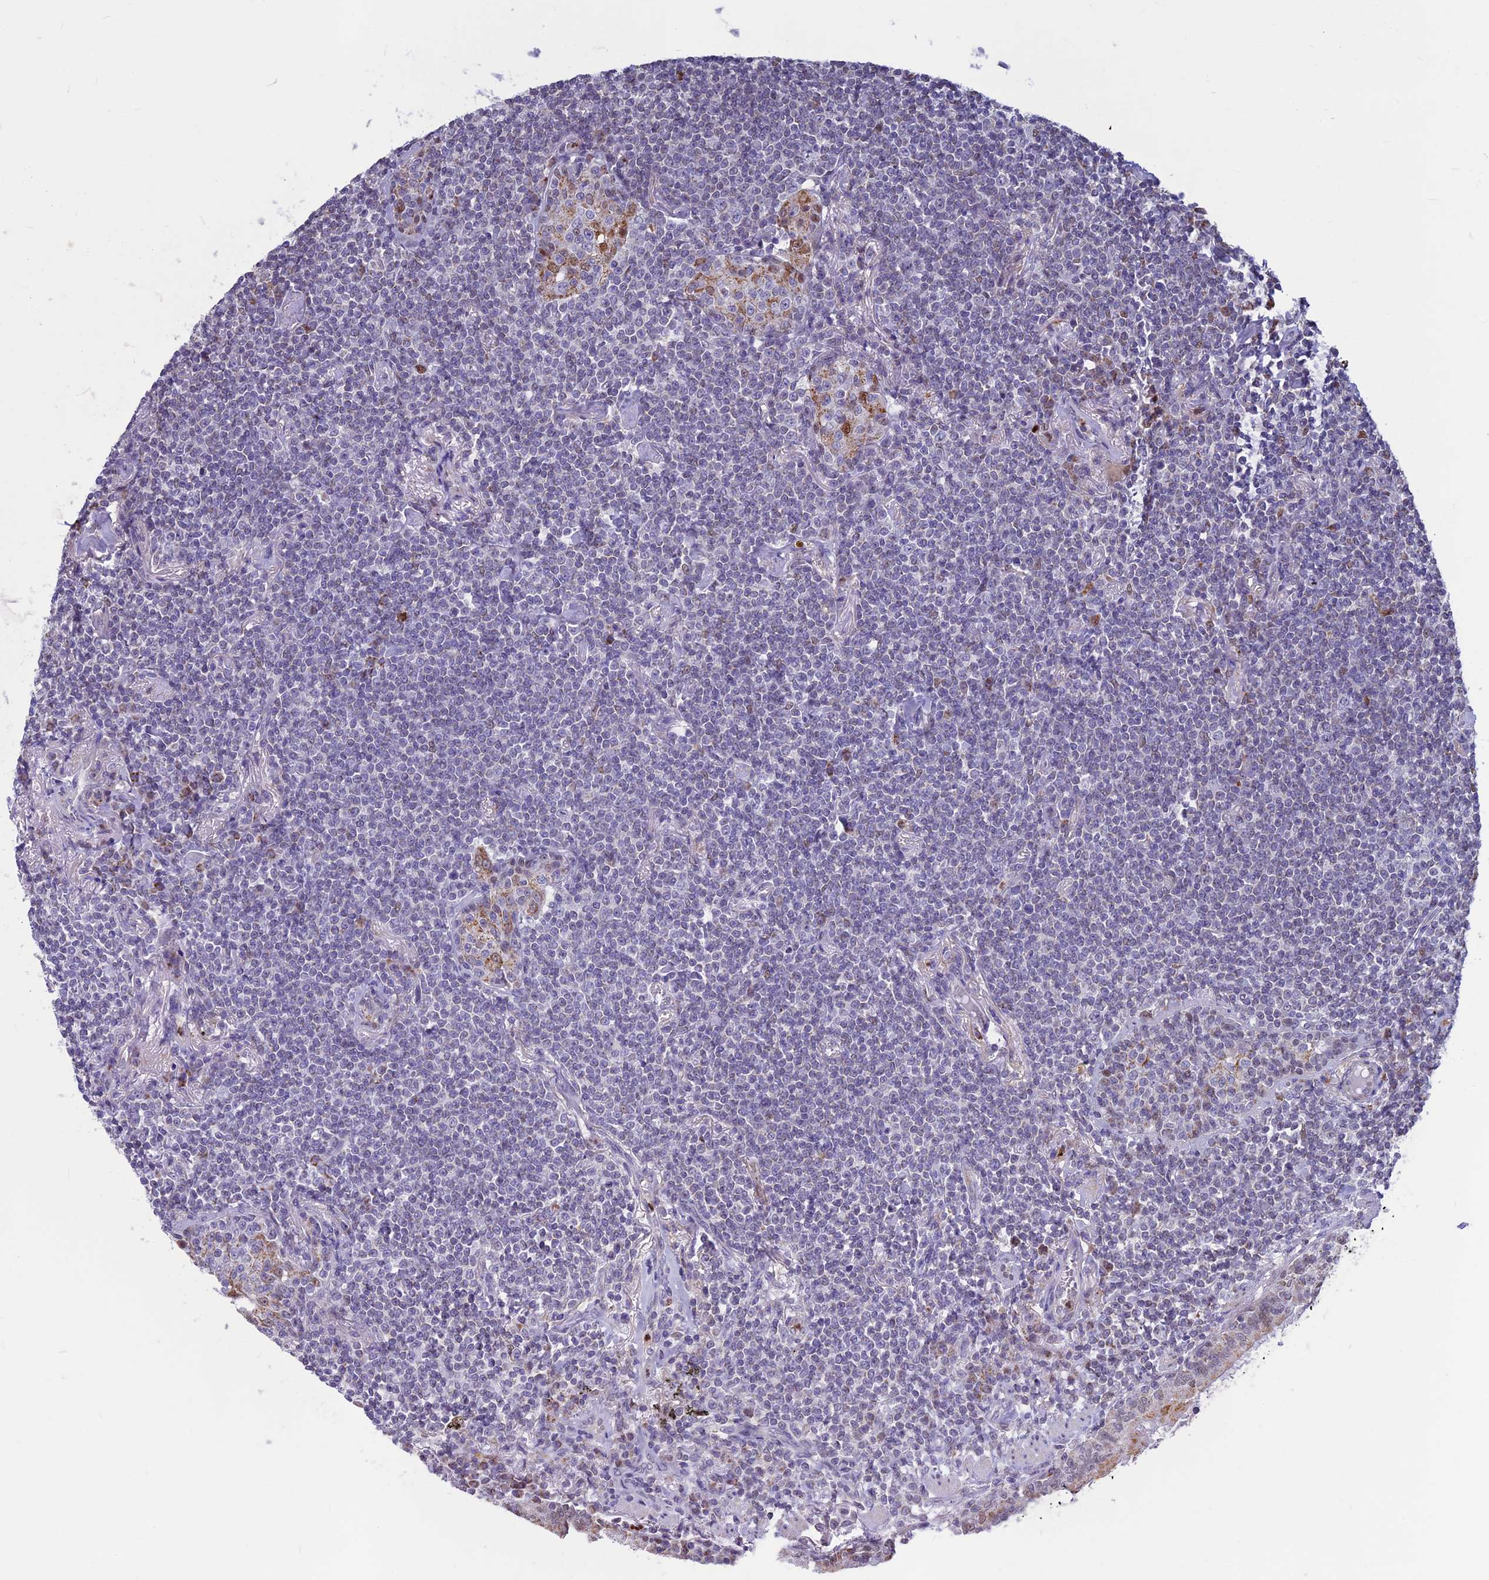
{"staining": {"intensity": "negative", "quantity": "none", "location": "none"}, "tissue": "lymphoma", "cell_type": "Tumor cells", "image_type": "cancer", "snomed": [{"axis": "morphology", "description": "Malignant lymphoma, non-Hodgkin's type, Low grade"}, {"axis": "topography", "description": "Lung"}], "caption": "Human low-grade malignant lymphoma, non-Hodgkin's type stained for a protein using immunohistochemistry shows no expression in tumor cells.", "gene": "ACSS1", "patient": {"sex": "female", "age": 71}}